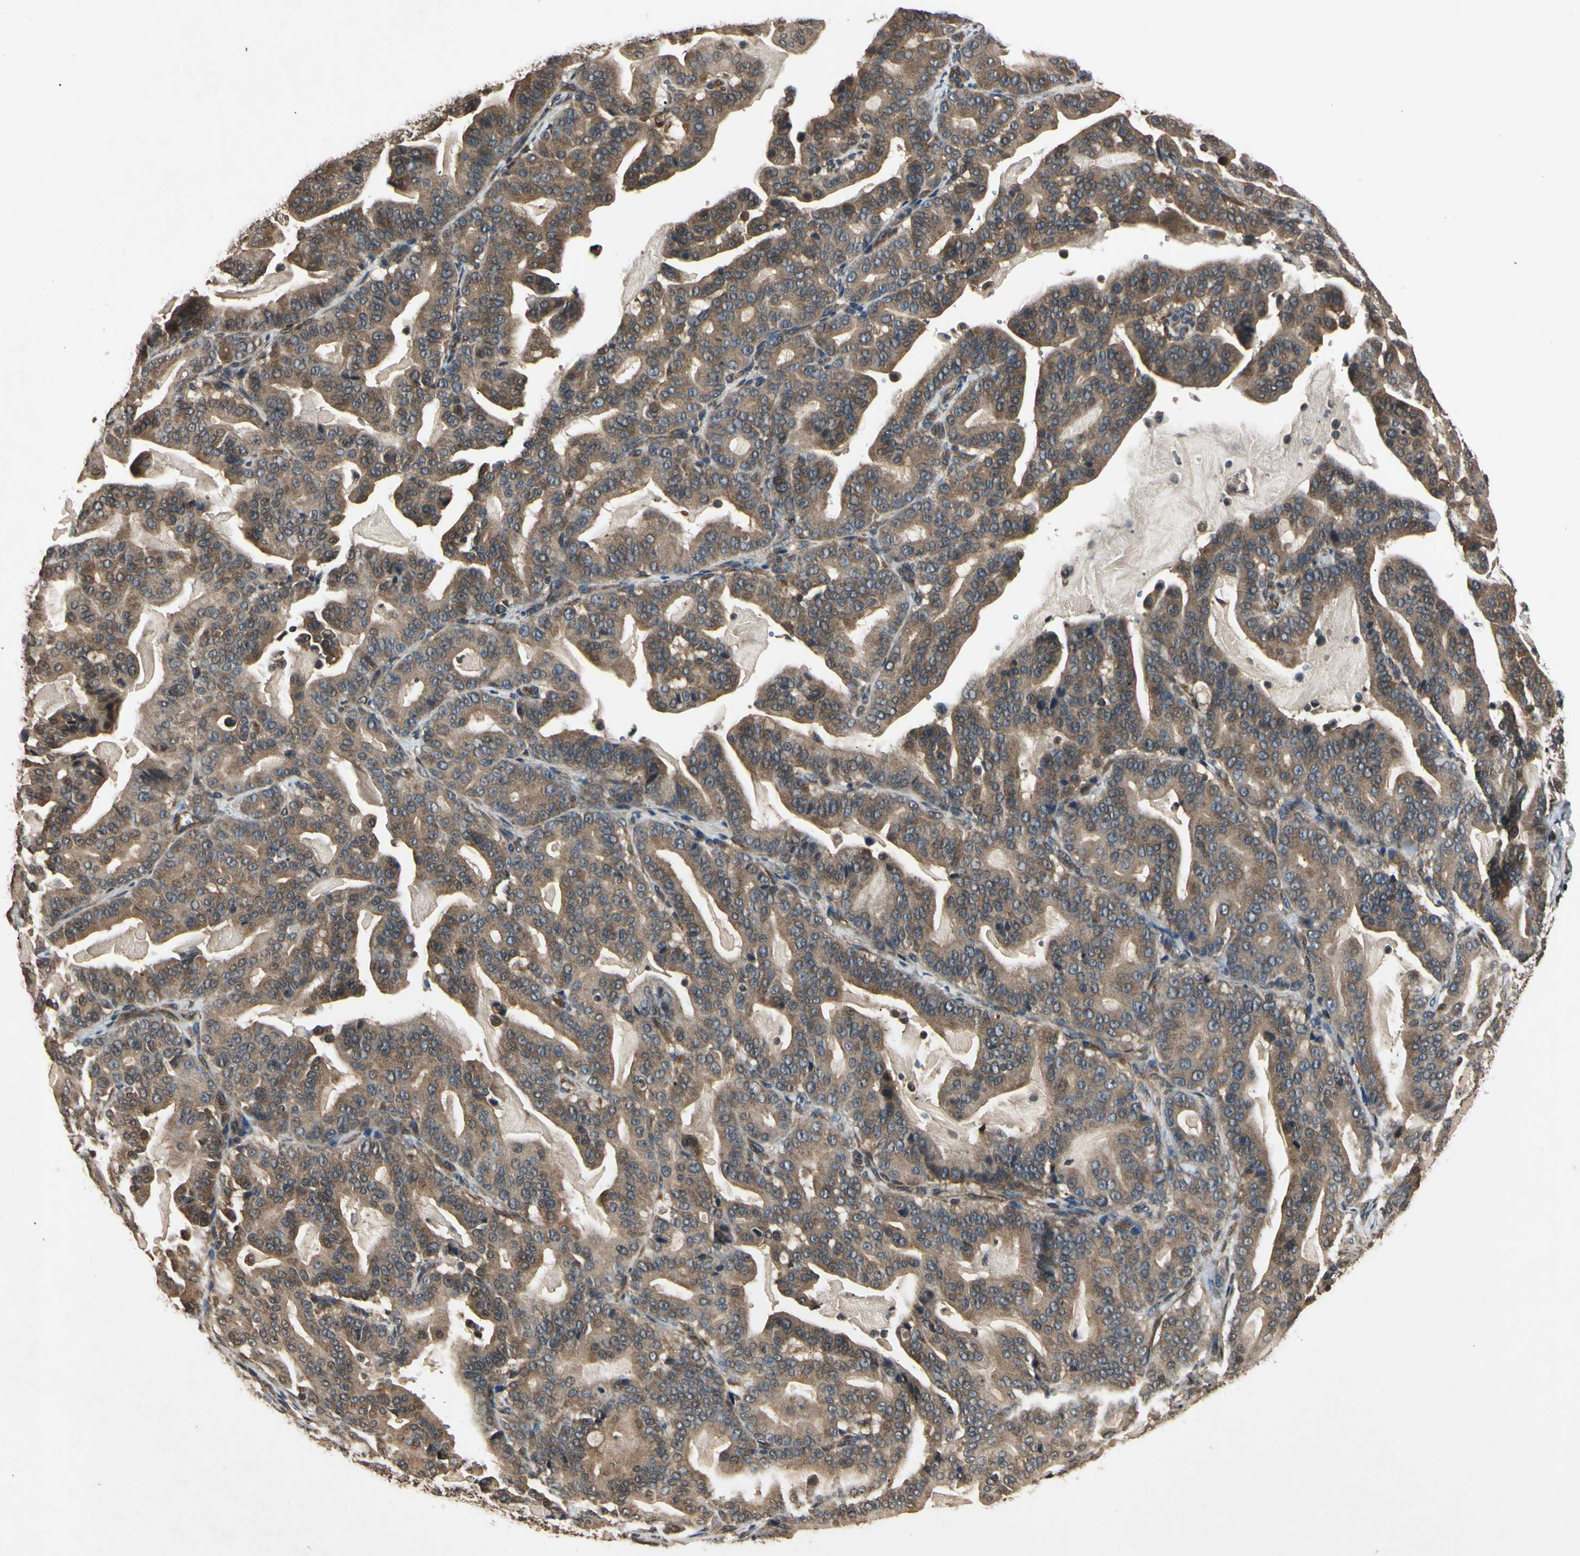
{"staining": {"intensity": "moderate", "quantity": "25%-75%", "location": "cytoplasmic/membranous"}, "tissue": "pancreatic cancer", "cell_type": "Tumor cells", "image_type": "cancer", "snomed": [{"axis": "morphology", "description": "Adenocarcinoma, NOS"}, {"axis": "topography", "description": "Pancreas"}], "caption": "Adenocarcinoma (pancreatic) tissue reveals moderate cytoplasmic/membranous expression in about 25%-75% of tumor cells", "gene": "EPN1", "patient": {"sex": "male", "age": 63}}